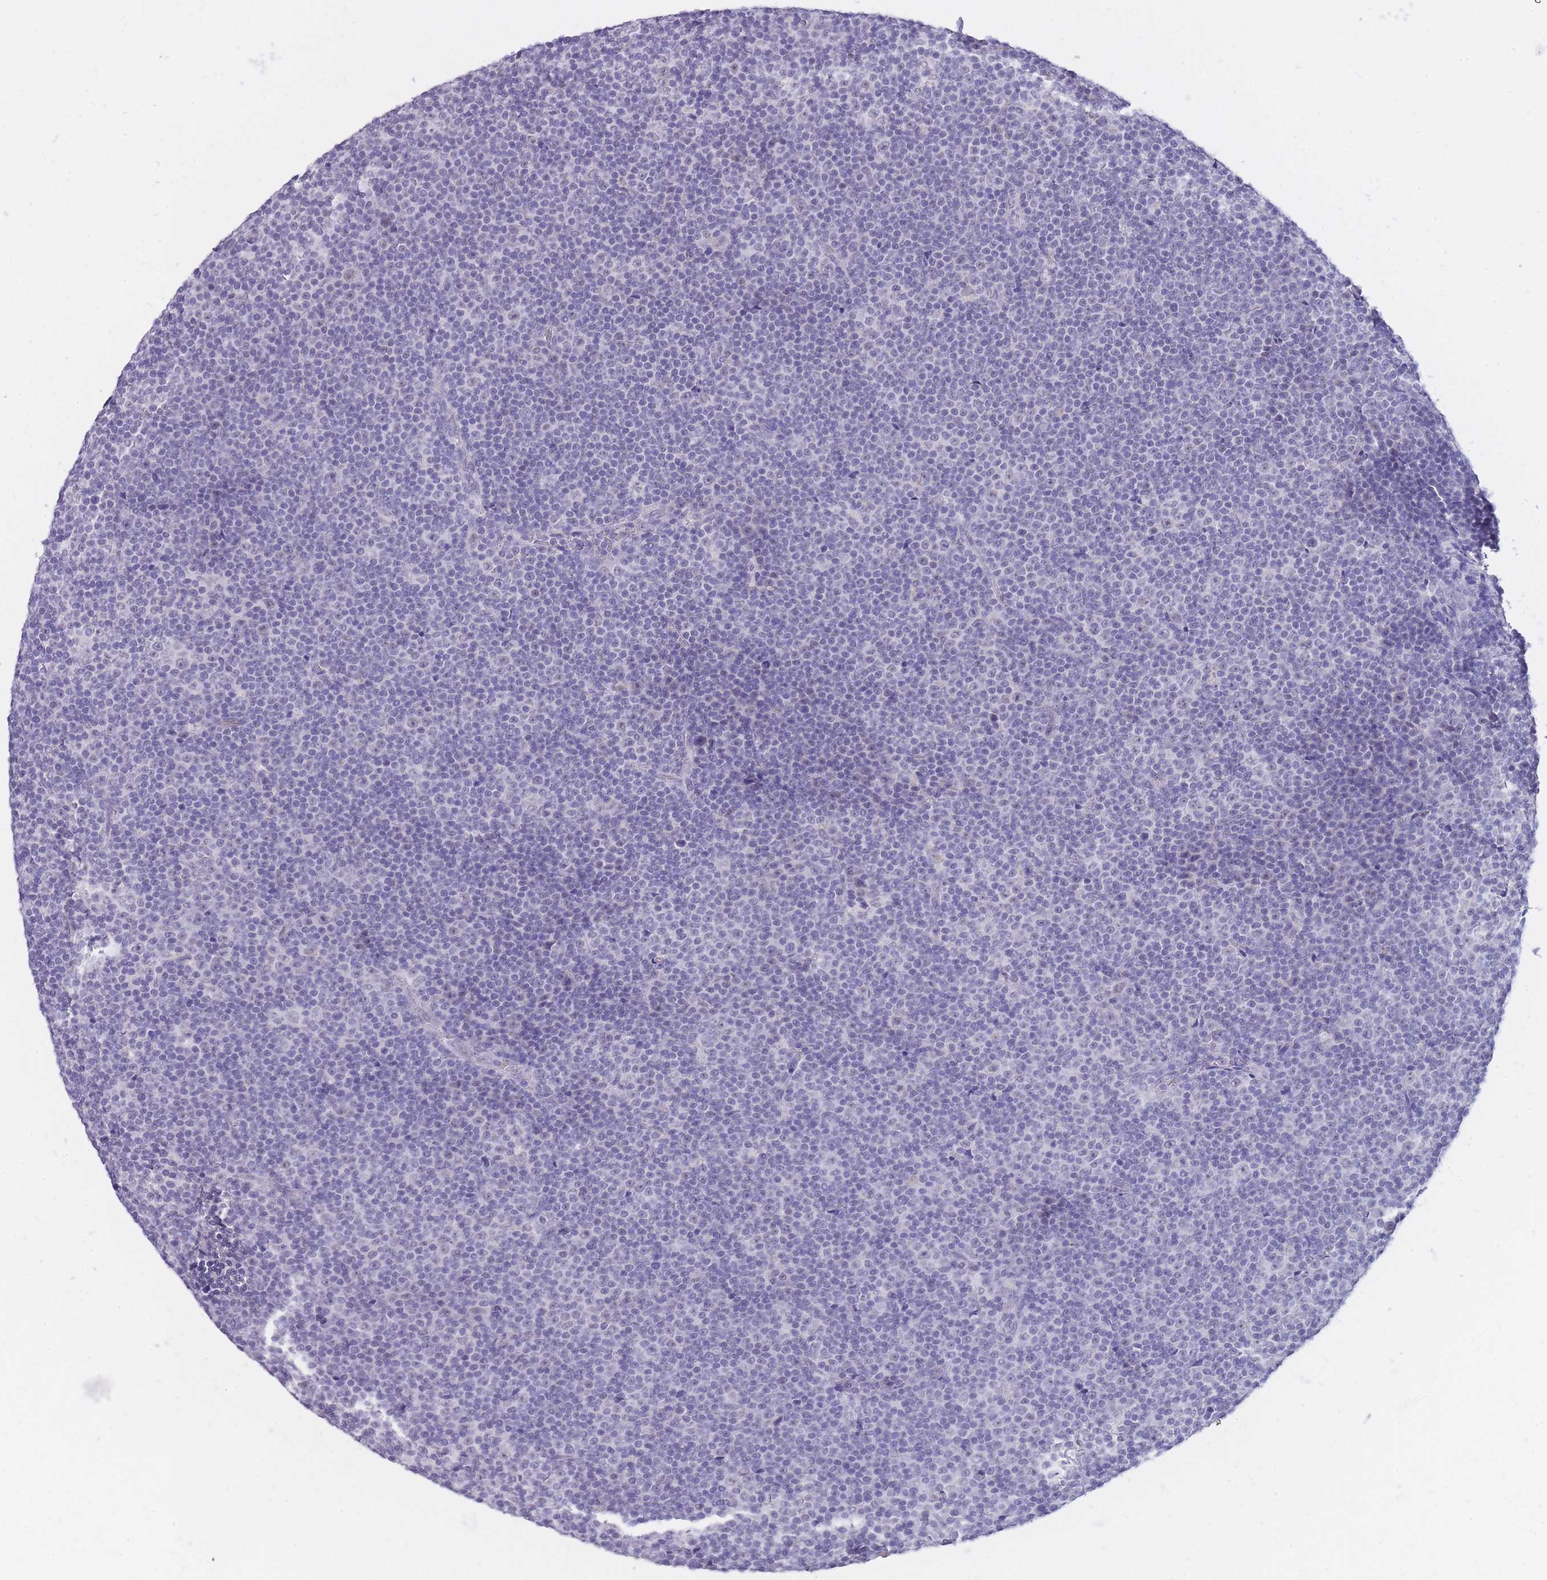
{"staining": {"intensity": "negative", "quantity": "none", "location": "none"}, "tissue": "lymphoma", "cell_type": "Tumor cells", "image_type": "cancer", "snomed": [{"axis": "morphology", "description": "Malignant lymphoma, non-Hodgkin's type, Low grade"}, {"axis": "topography", "description": "Lymph node"}], "caption": "DAB immunohistochemical staining of low-grade malignant lymphoma, non-Hodgkin's type demonstrates no significant positivity in tumor cells.", "gene": "FRAT2", "patient": {"sex": "female", "age": 67}}